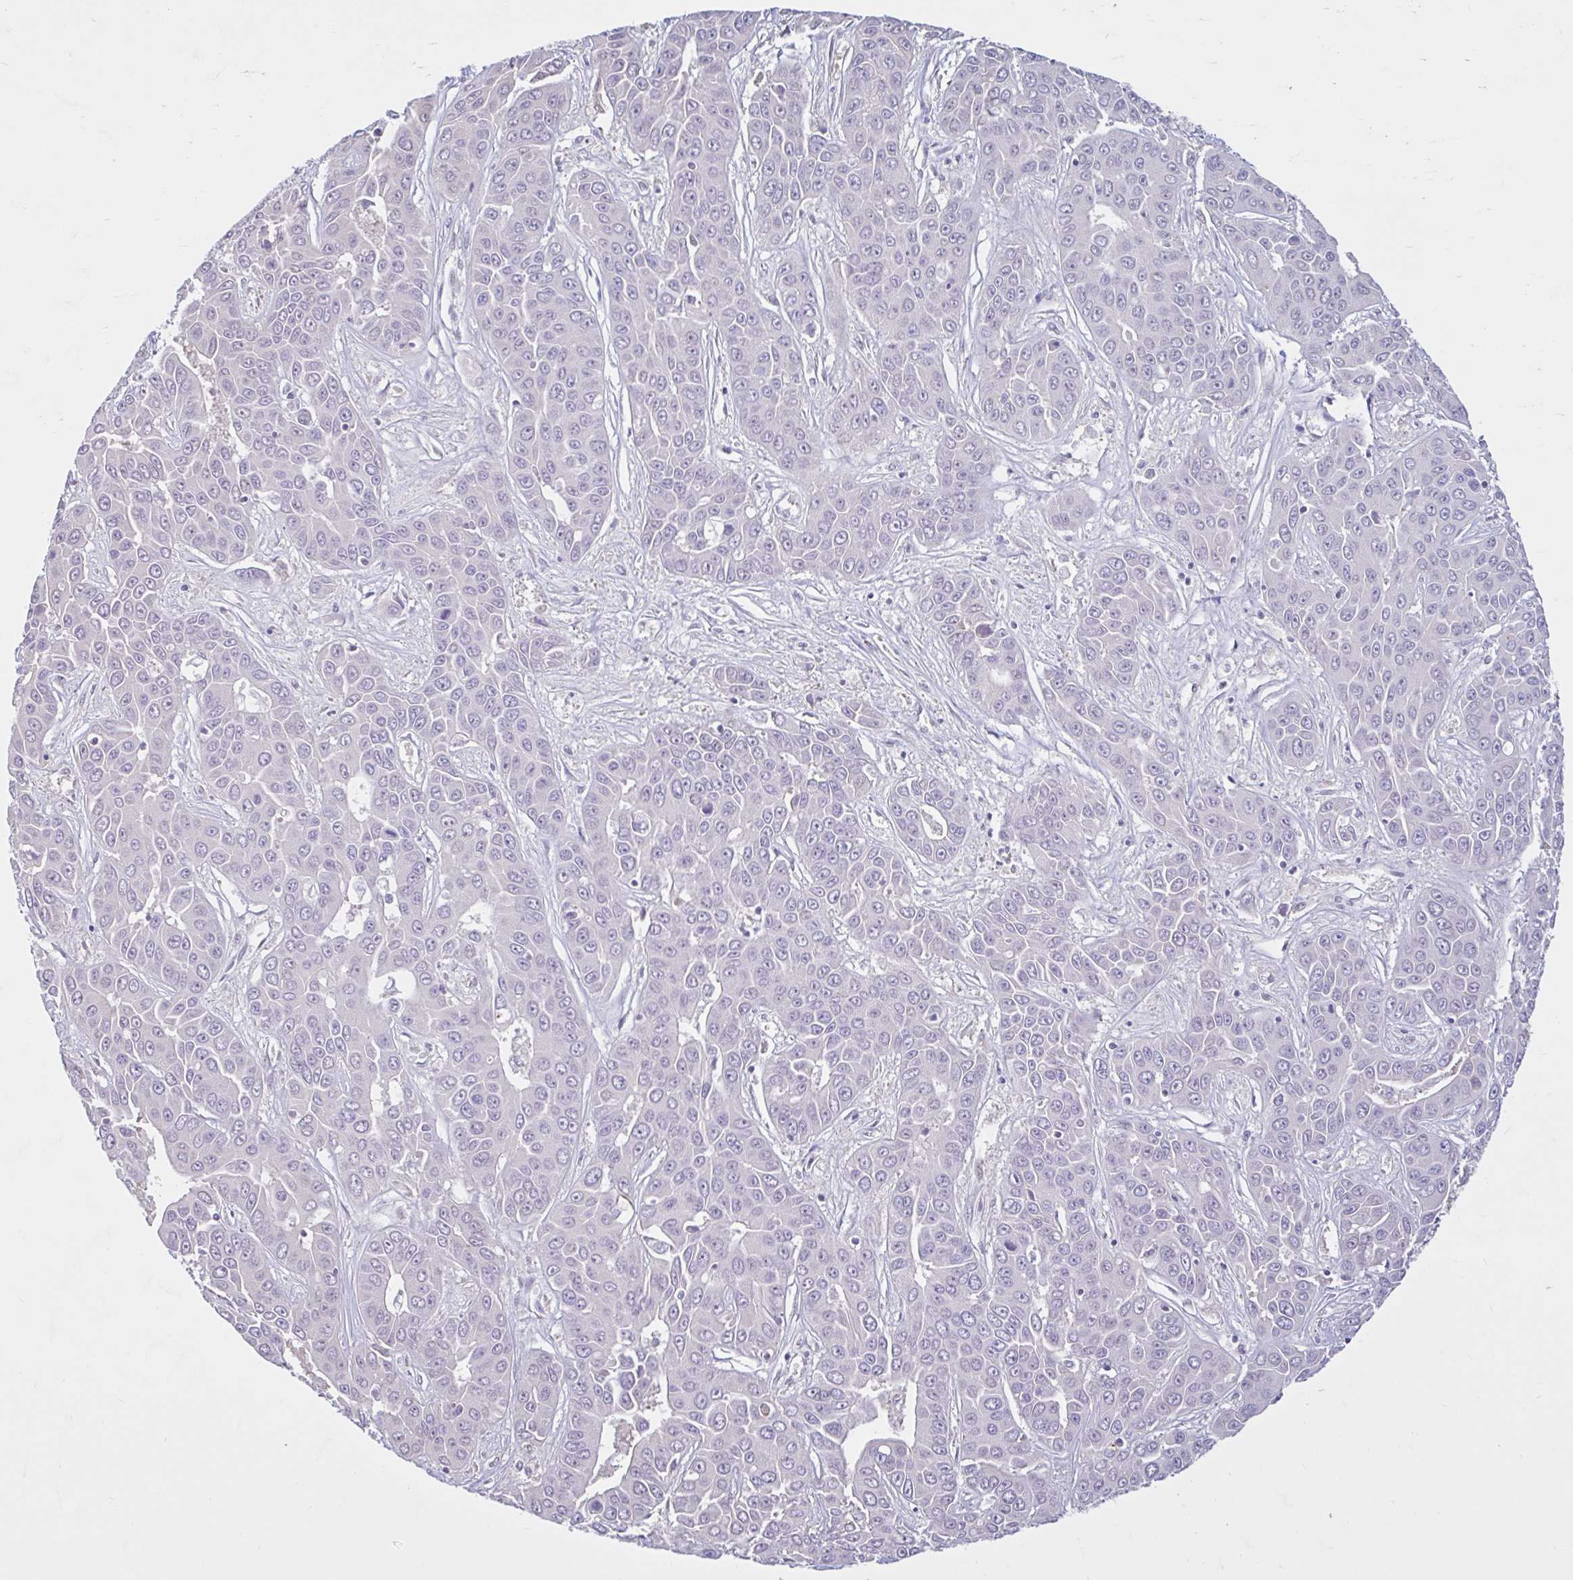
{"staining": {"intensity": "negative", "quantity": "none", "location": "none"}, "tissue": "liver cancer", "cell_type": "Tumor cells", "image_type": "cancer", "snomed": [{"axis": "morphology", "description": "Cholangiocarcinoma"}, {"axis": "topography", "description": "Liver"}], "caption": "Tumor cells are negative for brown protein staining in cholangiocarcinoma (liver).", "gene": "CDH19", "patient": {"sex": "female", "age": 52}}